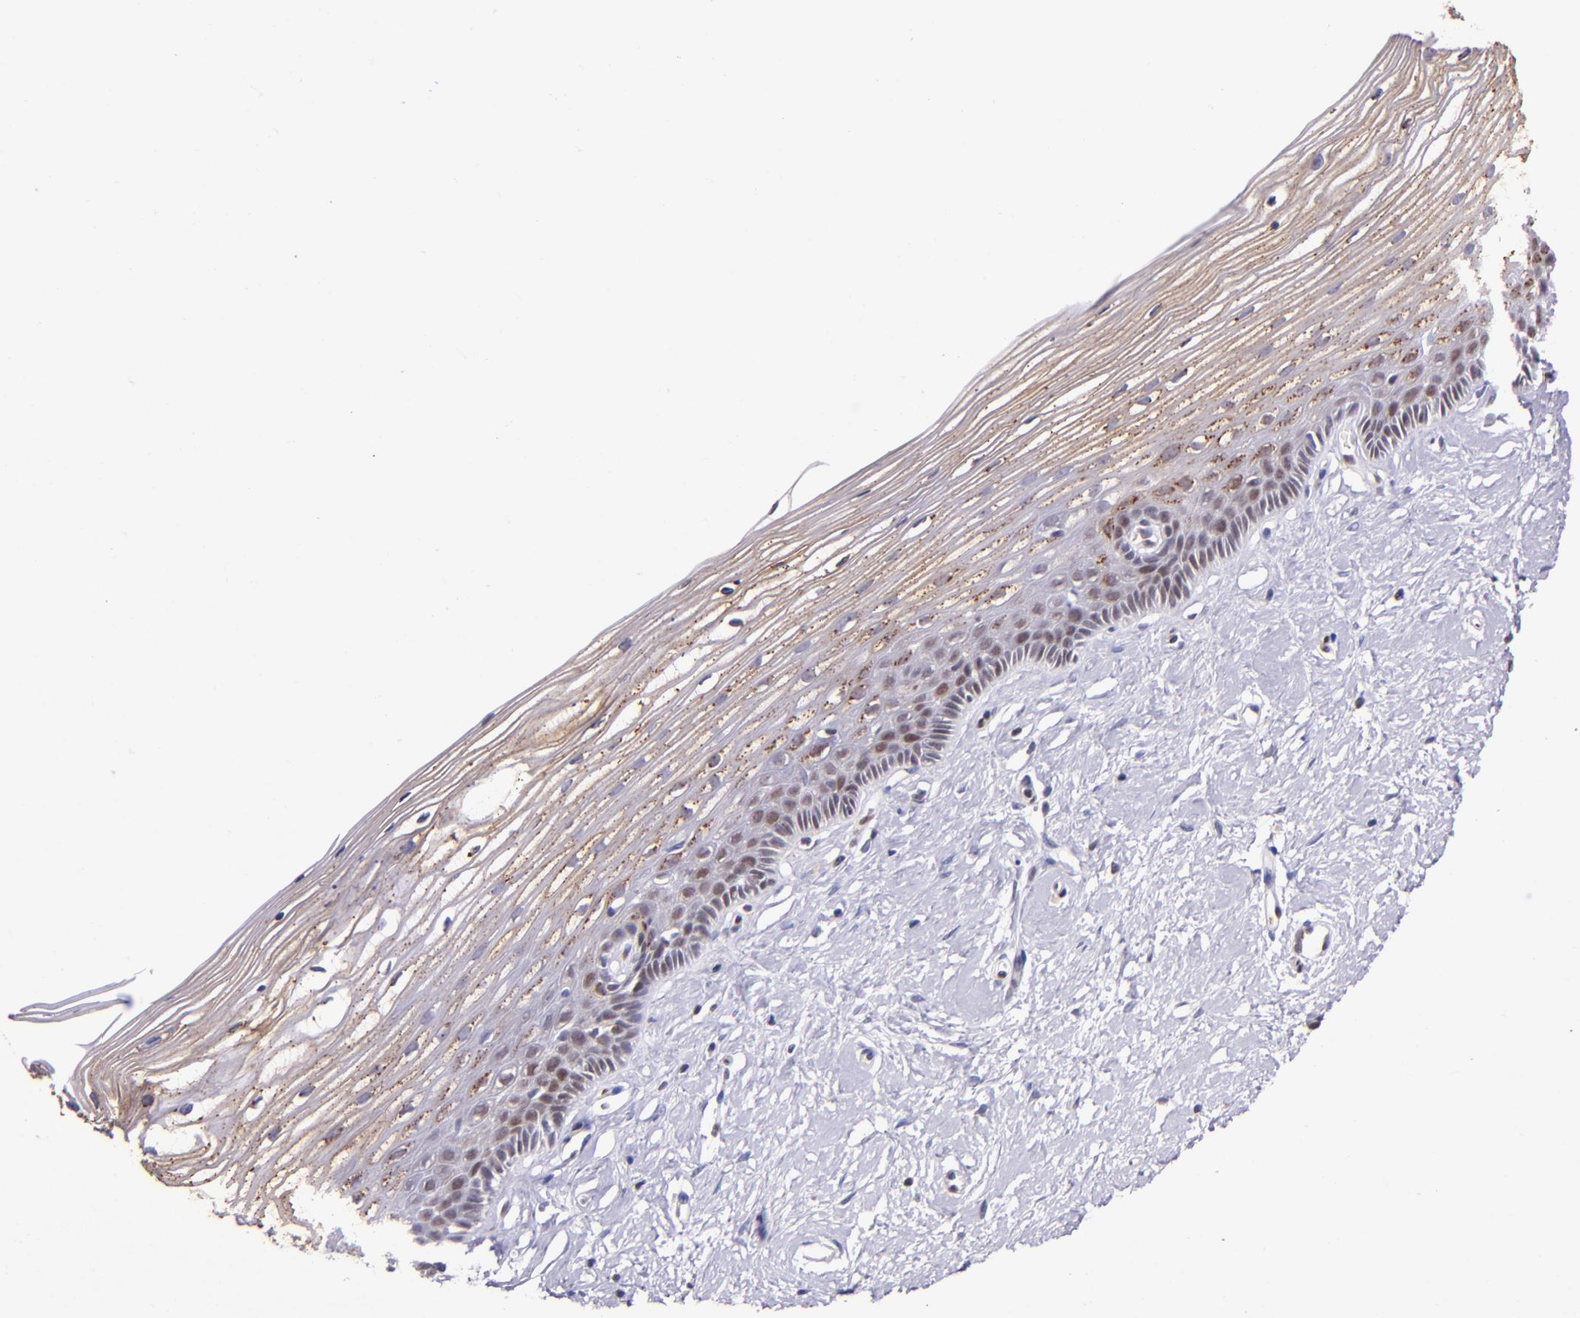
{"staining": {"intensity": "moderate", "quantity": ">75%", "location": "cytoplasmic/membranous"}, "tissue": "cervix", "cell_type": "Glandular cells", "image_type": "normal", "snomed": [{"axis": "morphology", "description": "Normal tissue, NOS"}, {"axis": "topography", "description": "Cervix"}], "caption": "Immunohistochemistry micrograph of normal cervix: cervix stained using immunohistochemistry demonstrates medium levels of moderate protein expression localized specifically in the cytoplasmic/membranous of glandular cells, appearing as a cytoplasmic/membranous brown color.", "gene": "MGMT", "patient": {"sex": "female", "age": 40}}